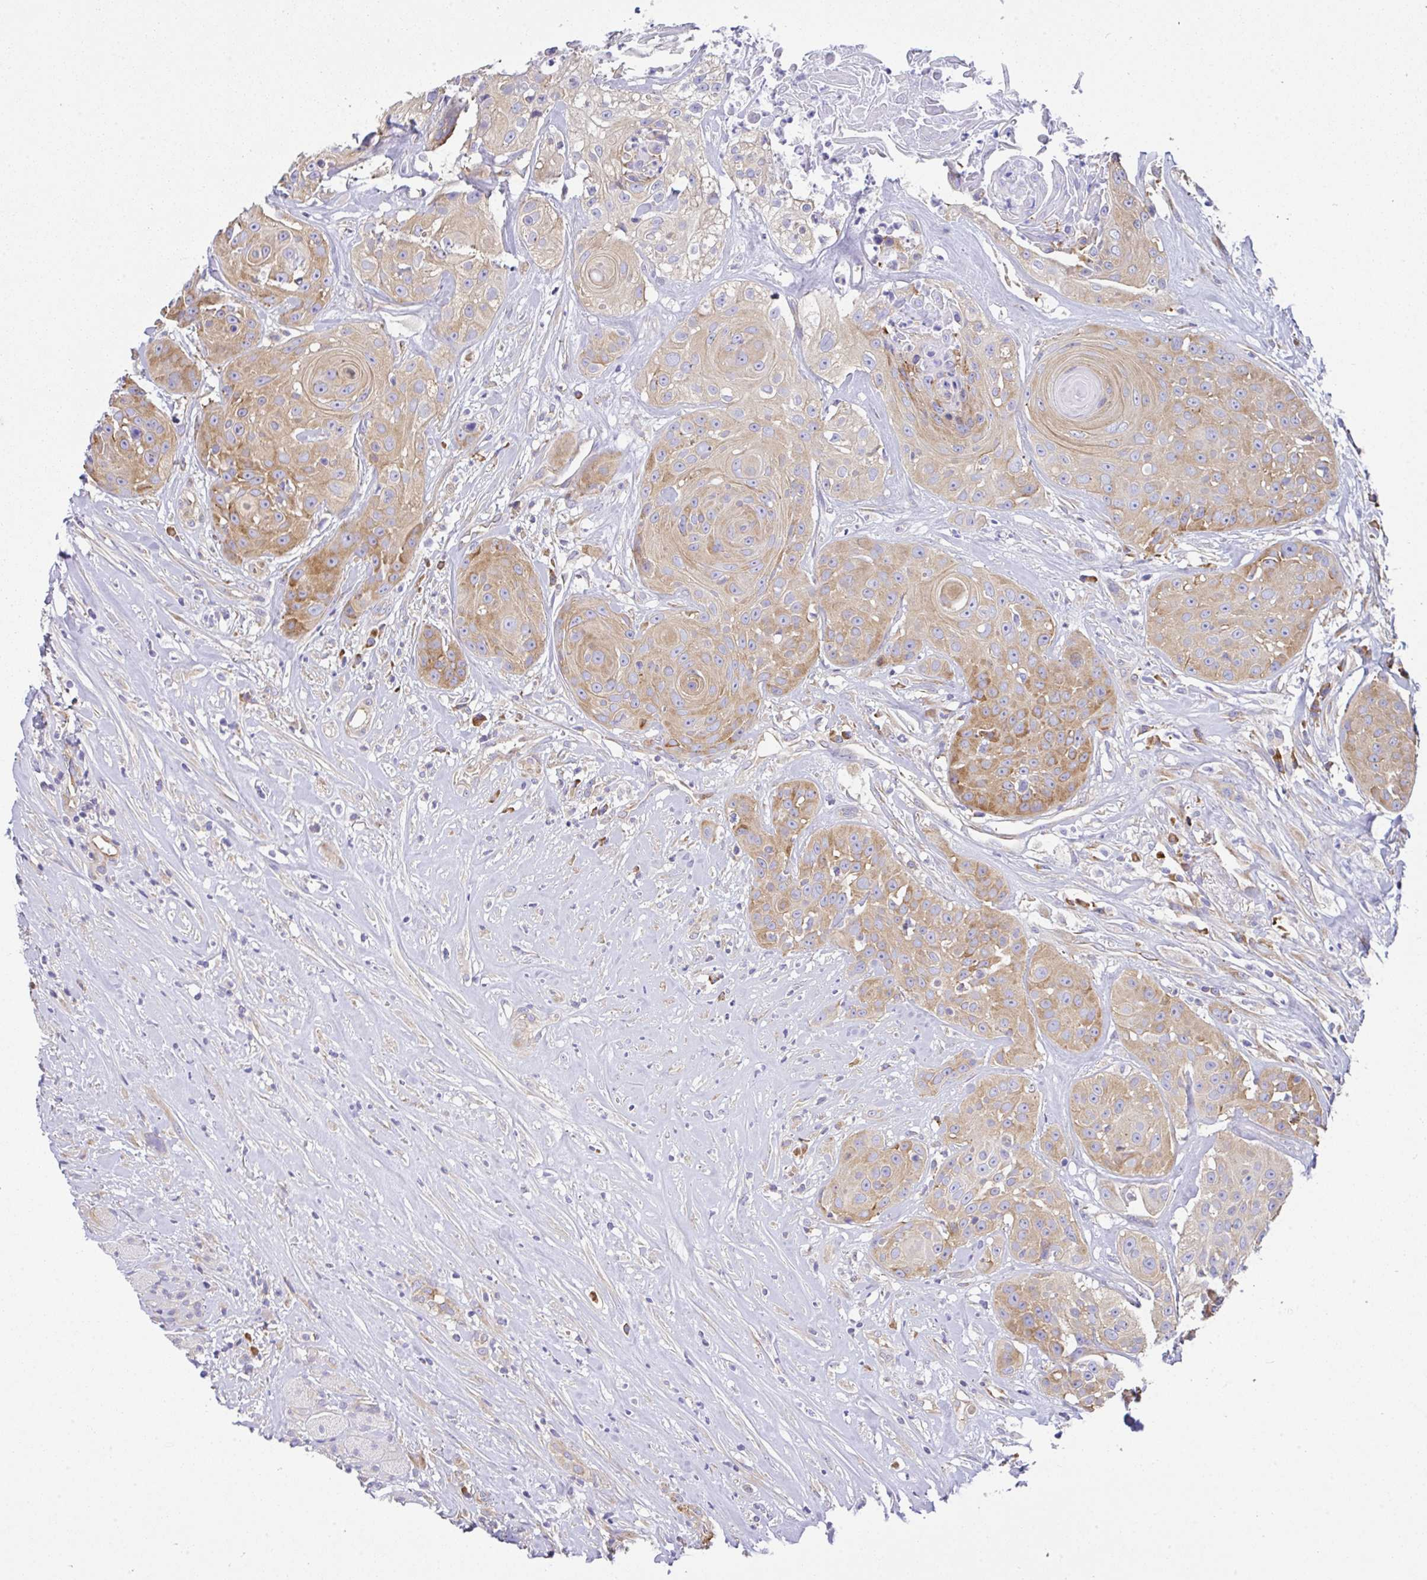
{"staining": {"intensity": "moderate", "quantity": "25%-75%", "location": "cytoplasmic/membranous"}, "tissue": "head and neck cancer", "cell_type": "Tumor cells", "image_type": "cancer", "snomed": [{"axis": "morphology", "description": "Squamous cell carcinoma, NOS"}, {"axis": "topography", "description": "Head-Neck"}], "caption": "DAB immunohistochemical staining of head and neck cancer reveals moderate cytoplasmic/membranous protein staining in approximately 25%-75% of tumor cells.", "gene": "GFPT2", "patient": {"sex": "male", "age": 83}}